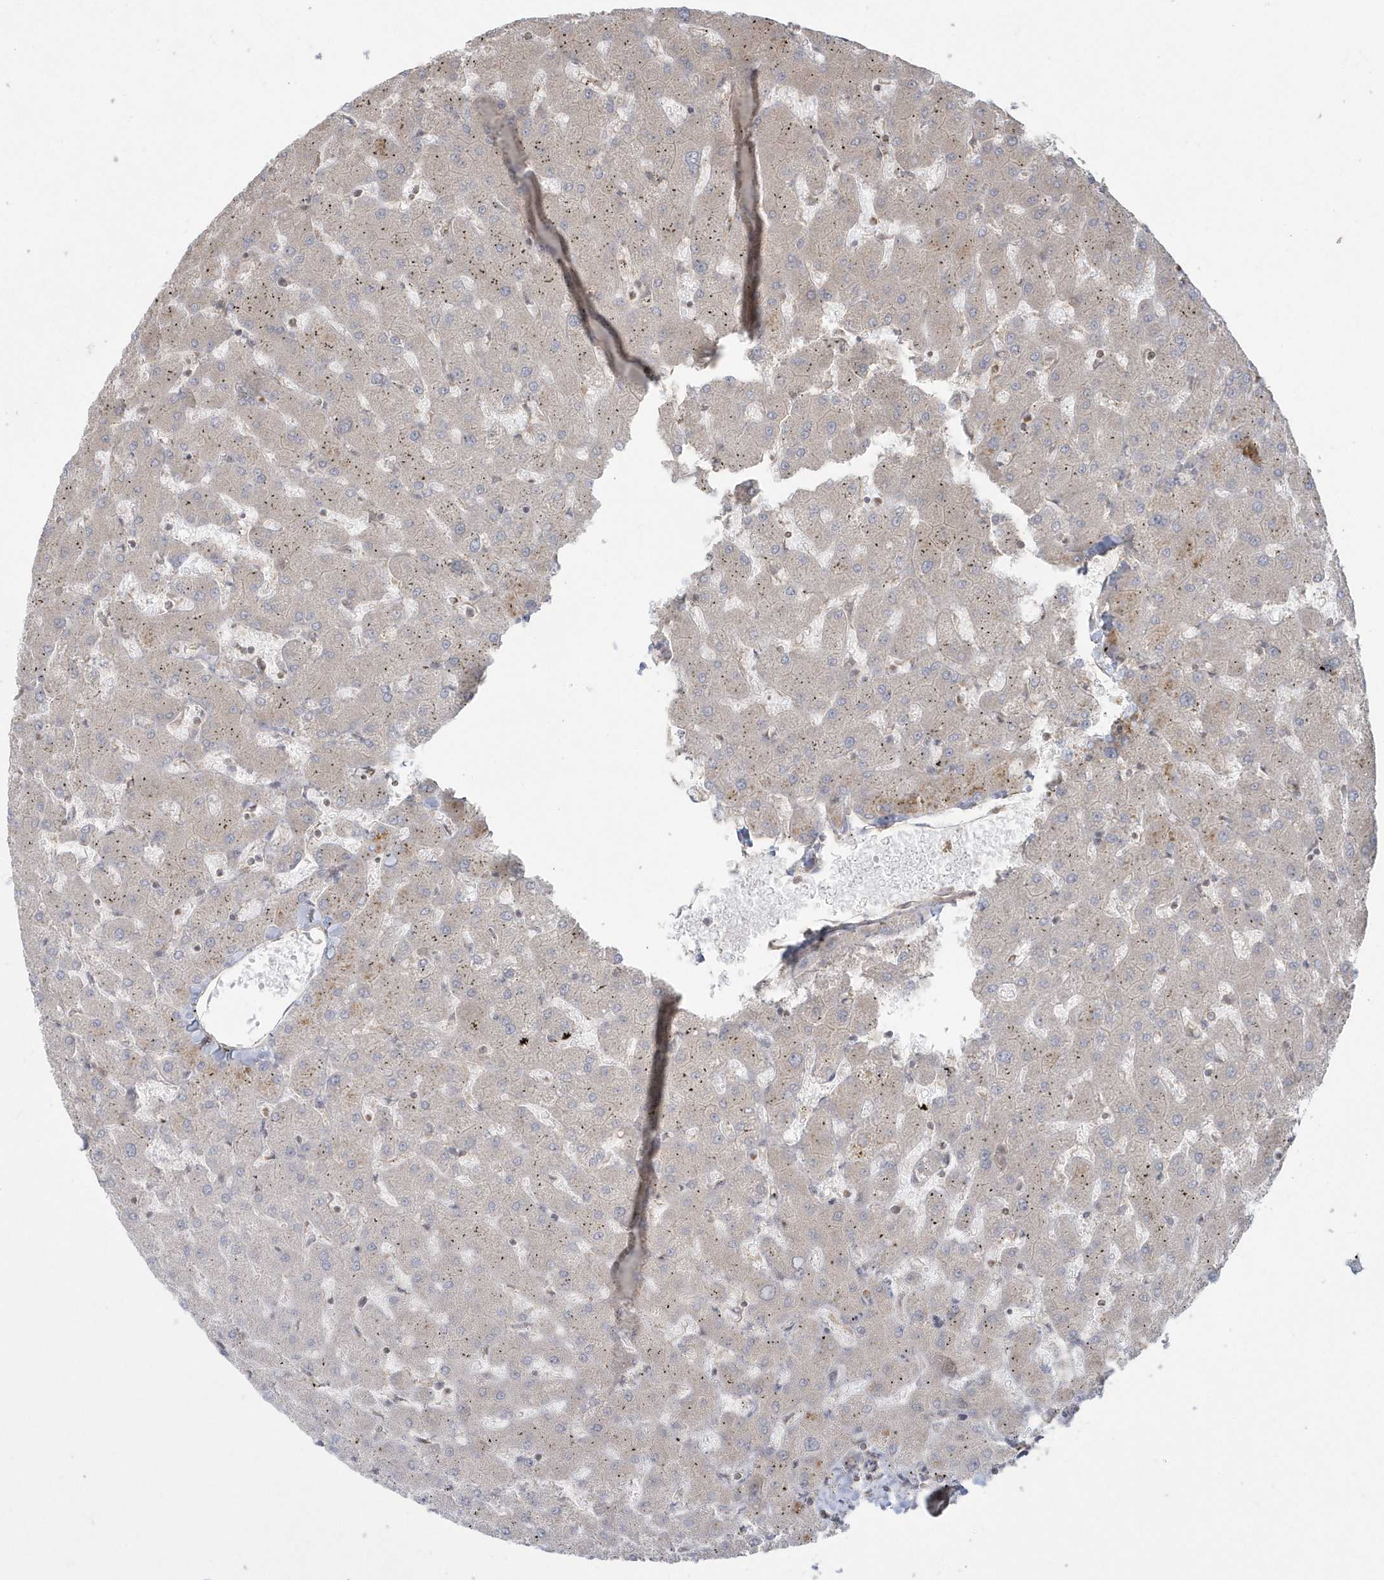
{"staining": {"intensity": "weak", "quantity": "<25%", "location": "cytoplasmic/membranous"}, "tissue": "liver", "cell_type": "Cholangiocytes", "image_type": "normal", "snomed": [{"axis": "morphology", "description": "Normal tissue, NOS"}, {"axis": "topography", "description": "Liver"}], "caption": "Human liver stained for a protein using immunohistochemistry (IHC) demonstrates no positivity in cholangiocytes.", "gene": "ARMC8", "patient": {"sex": "female", "age": 63}}